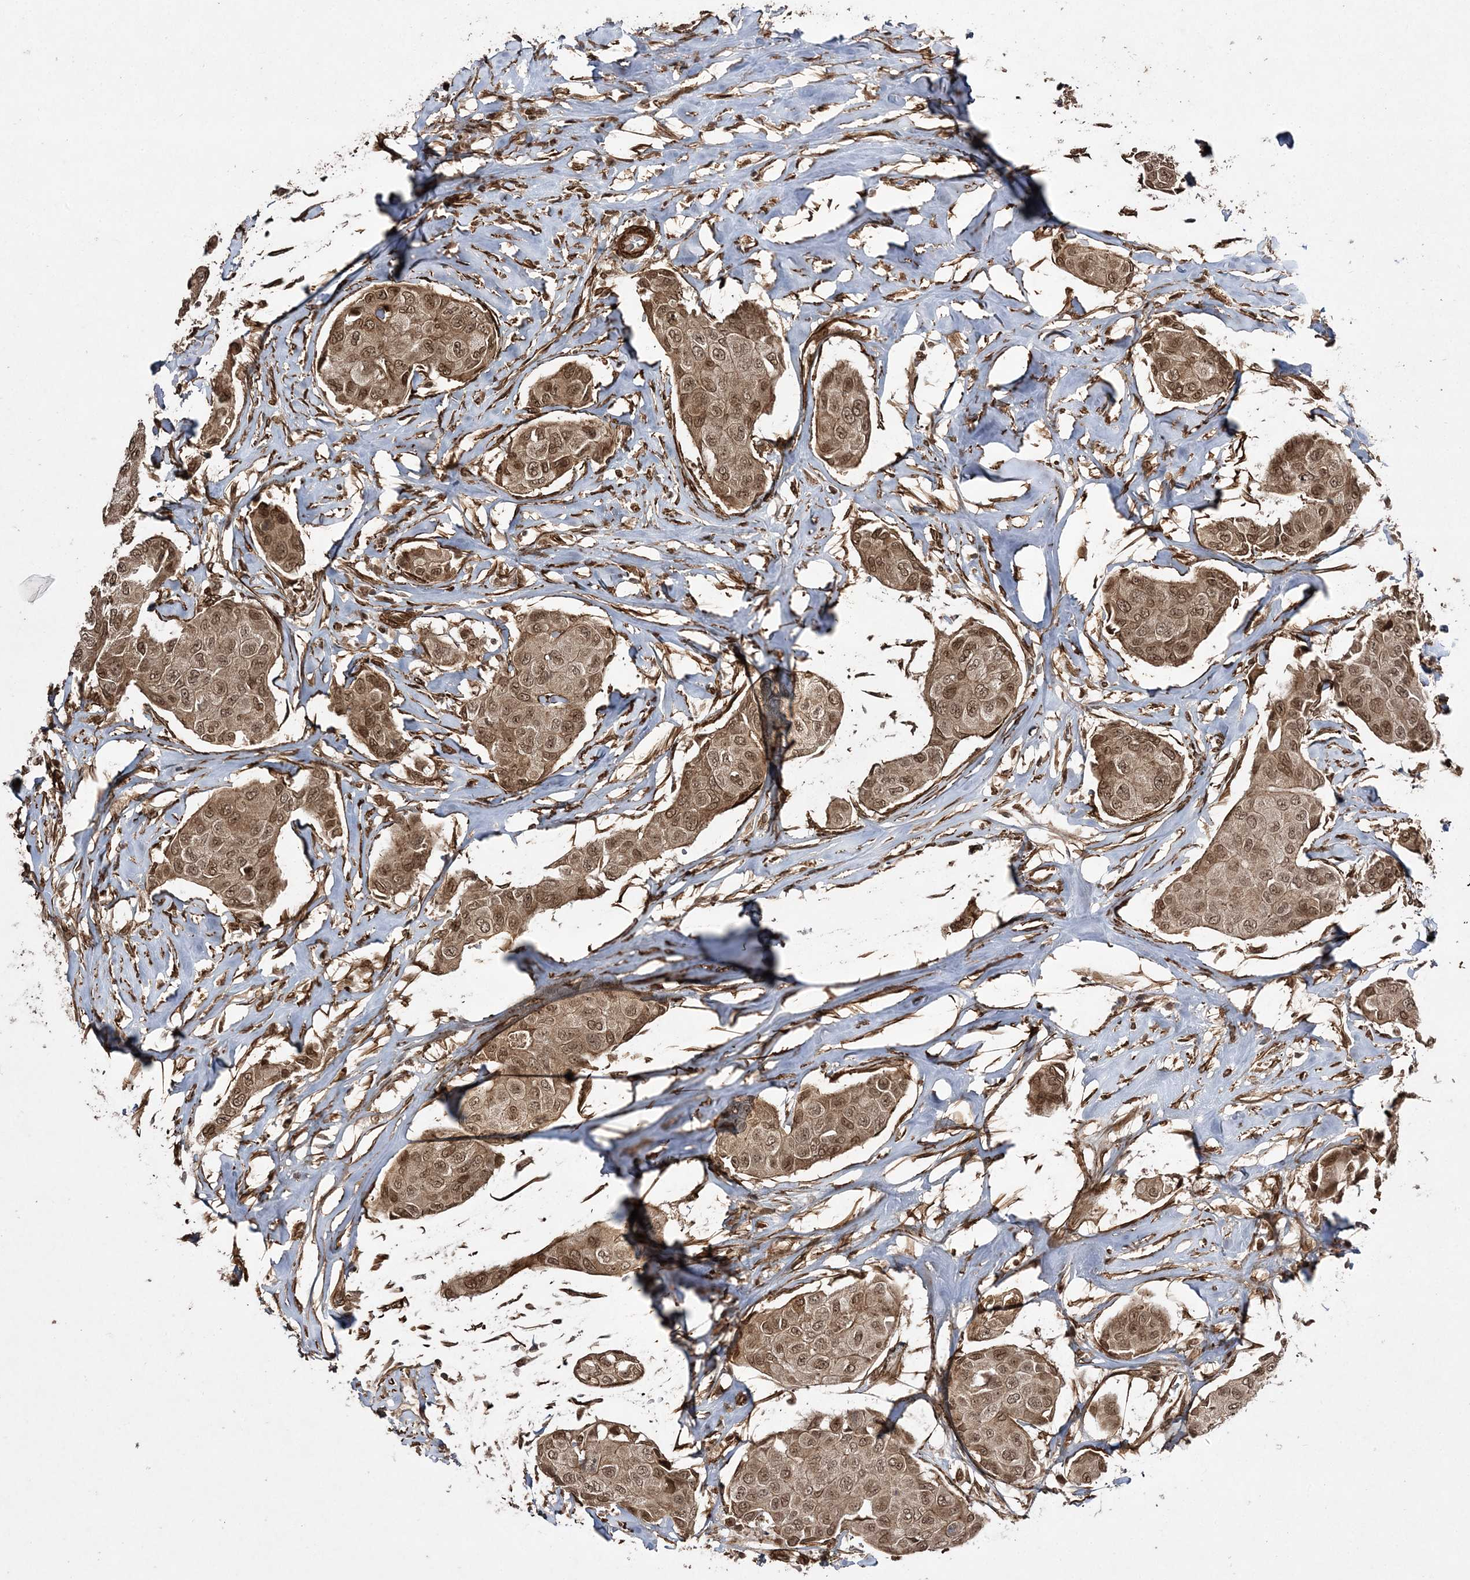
{"staining": {"intensity": "moderate", "quantity": ">75%", "location": "cytoplasmic/membranous,nuclear"}, "tissue": "breast cancer", "cell_type": "Tumor cells", "image_type": "cancer", "snomed": [{"axis": "morphology", "description": "Duct carcinoma"}, {"axis": "topography", "description": "Breast"}], "caption": "Immunohistochemistry photomicrograph of human breast infiltrating ductal carcinoma stained for a protein (brown), which demonstrates medium levels of moderate cytoplasmic/membranous and nuclear positivity in approximately >75% of tumor cells.", "gene": "ETAA1", "patient": {"sex": "female", "age": 80}}